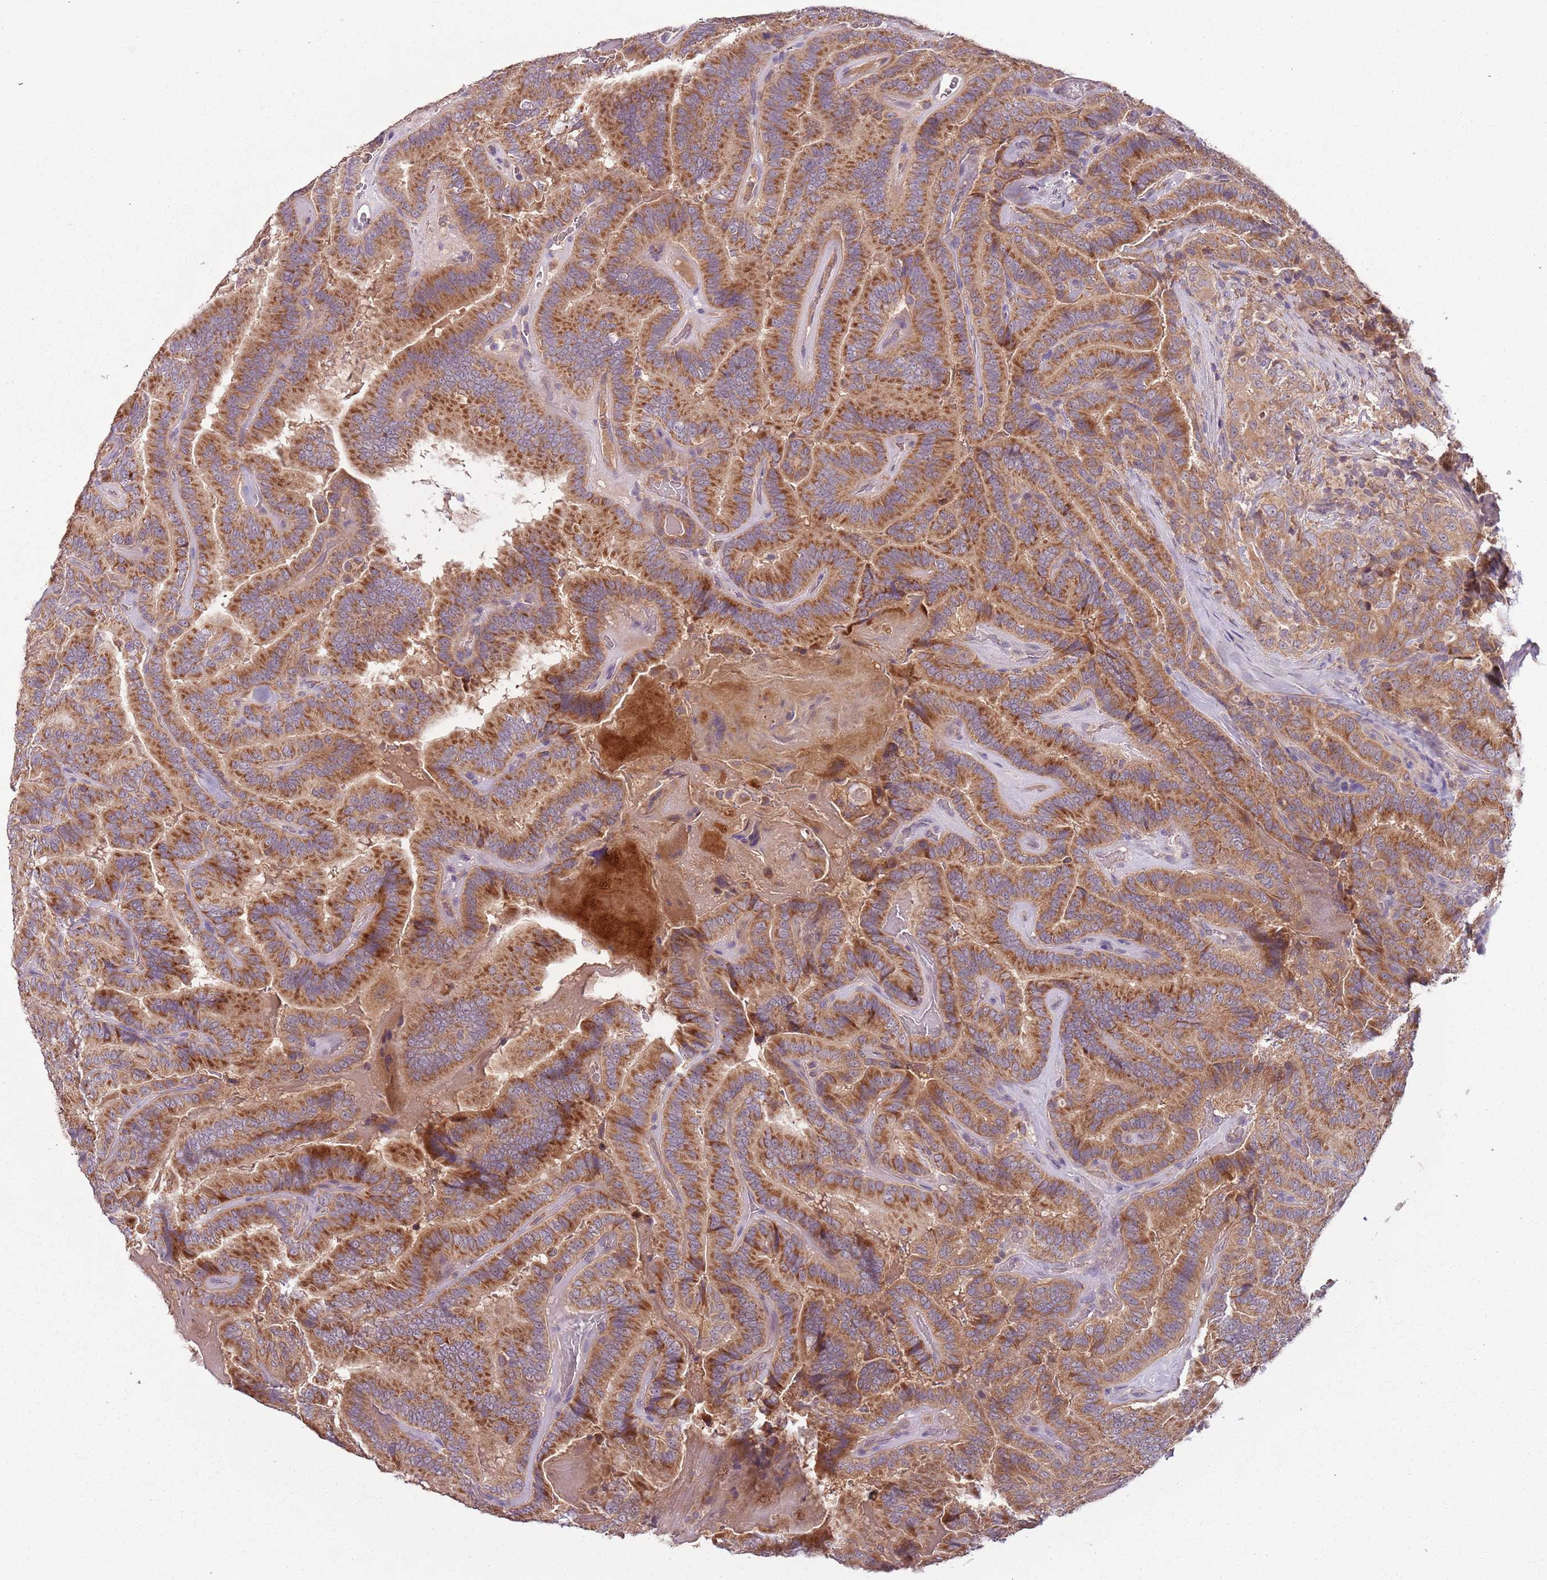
{"staining": {"intensity": "moderate", "quantity": ">75%", "location": "cytoplasmic/membranous"}, "tissue": "thyroid cancer", "cell_type": "Tumor cells", "image_type": "cancer", "snomed": [{"axis": "morphology", "description": "Papillary adenocarcinoma, NOS"}, {"axis": "topography", "description": "Thyroid gland"}], "caption": "This is an image of immunohistochemistry staining of thyroid cancer, which shows moderate expression in the cytoplasmic/membranous of tumor cells.", "gene": "FECH", "patient": {"sex": "male", "age": 61}}